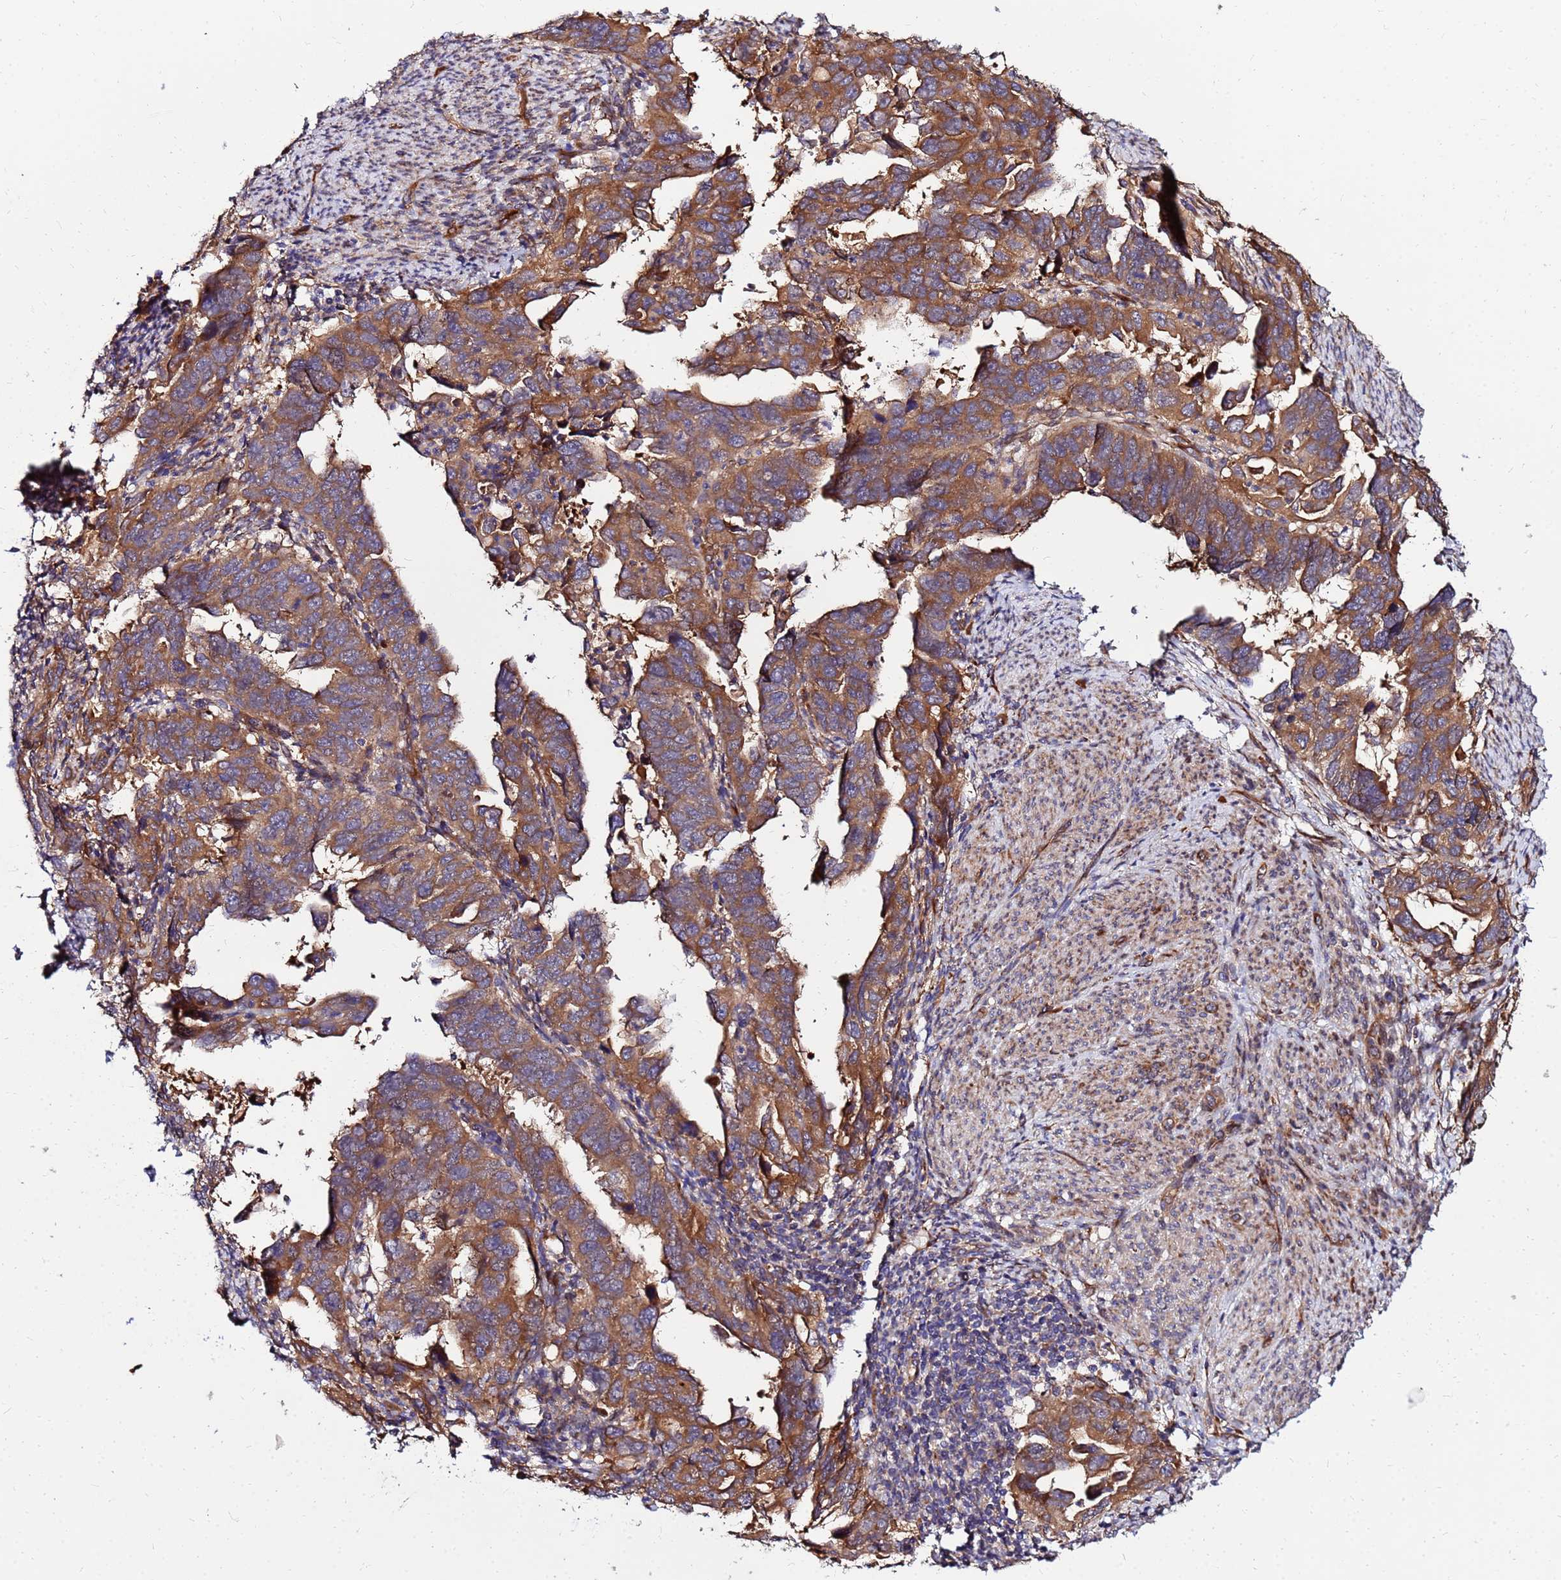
{"staining": {"intensity": "strong", "quantity": ">75%", "location": "cytoplasmic/membranous"}, "tissue": "endometrial cancer", "cell_type": "Tumor cells", "image_type": "cancer", "snomed": [{"axis": "morphology", "description": "Adenocarcinoma, NOS"}, {"axis": "topography", "description": "Endometrium"}], "caption": "The image shows a brown stain indicating the presence of a protein in the cytoplasmic/membranous of tumor cells in endometrial cancer (adenocarcinoma). The staining is performed using DAB brown chromogen to label protein expression. The nuclei are counter-stained blue using hematoxylin.", "gene": "WWC2", "patient": {"sex": "female", "age": 65}}